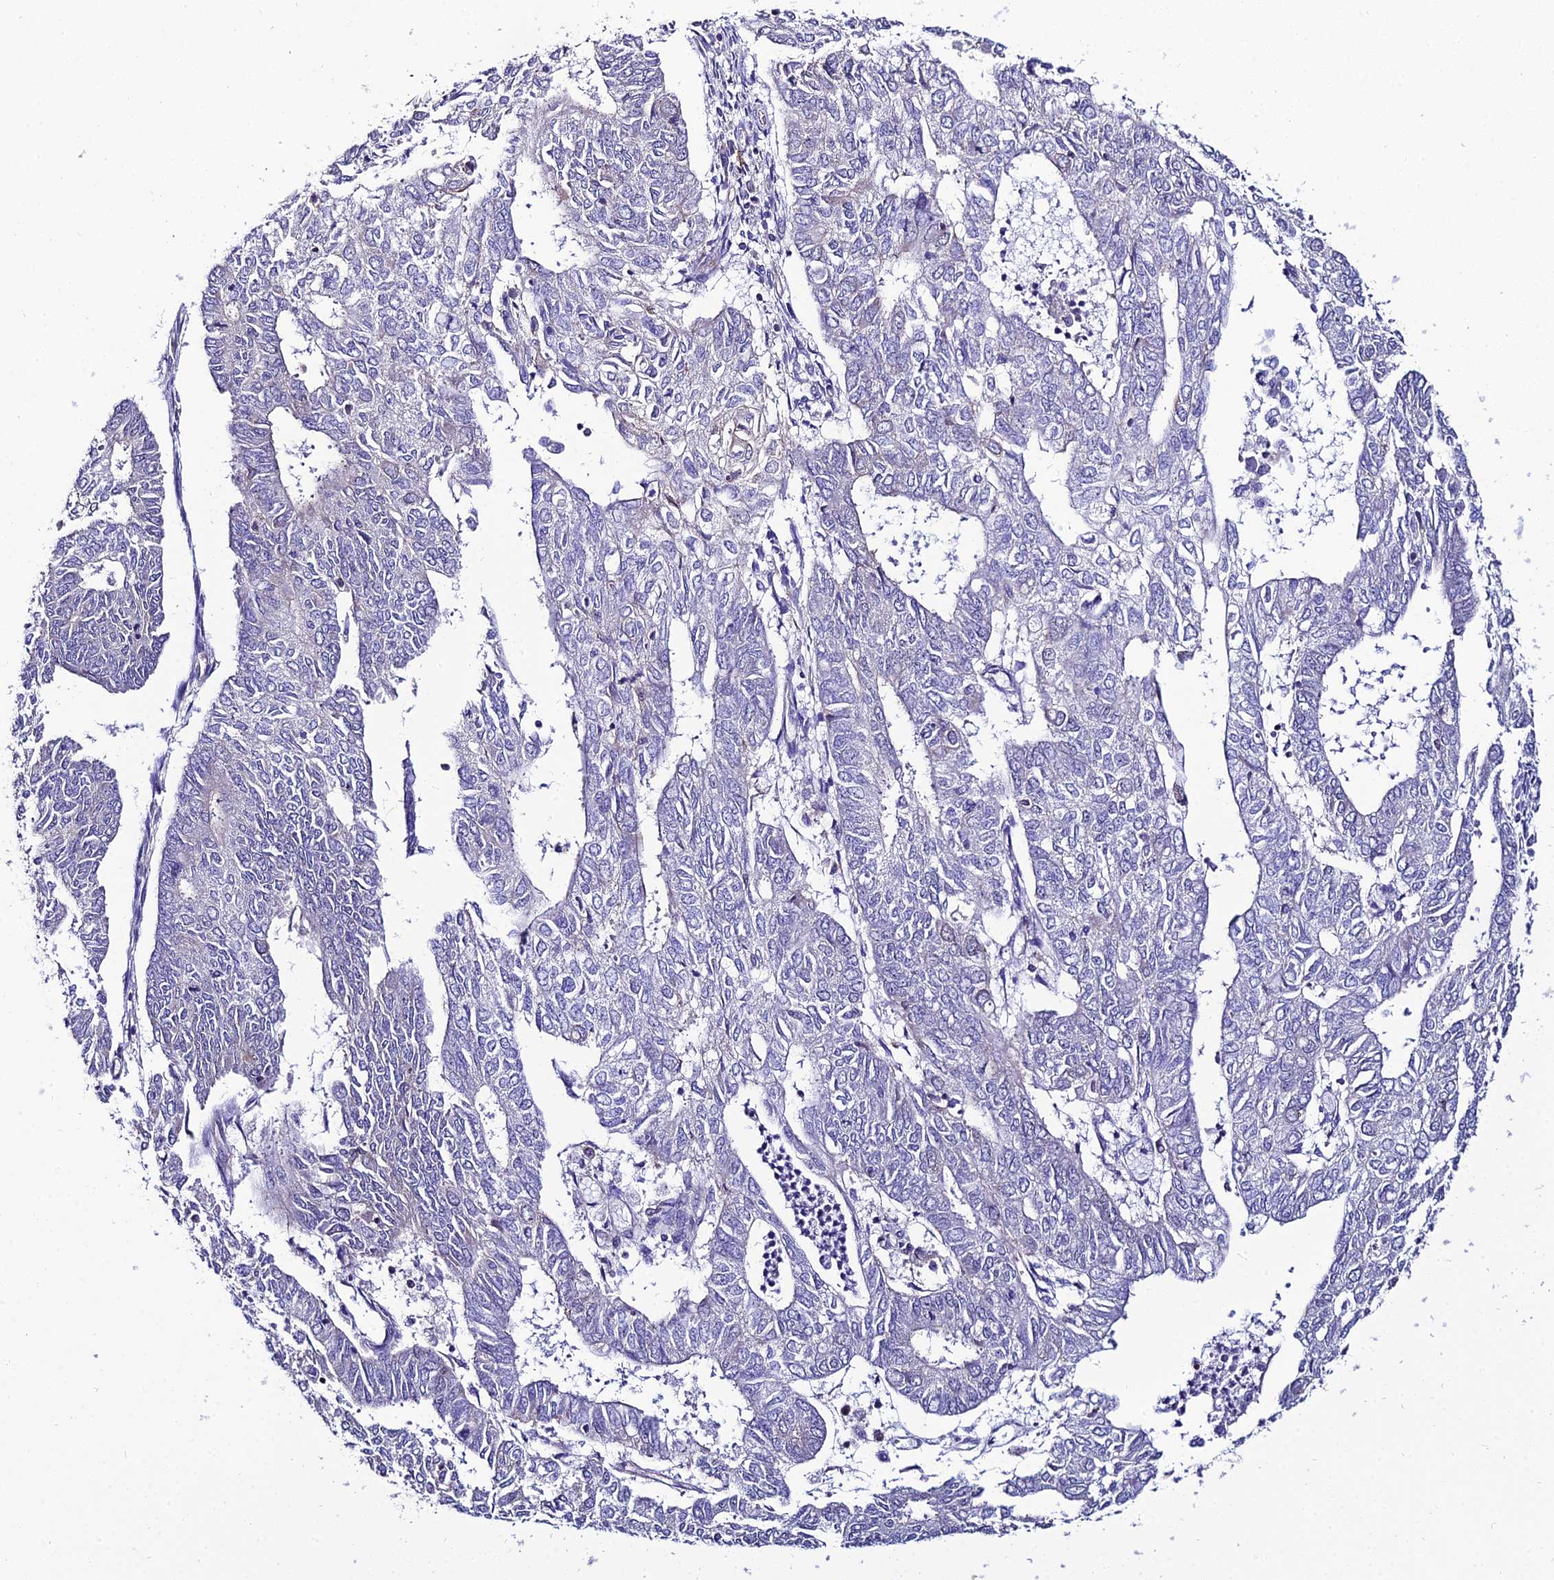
{"staining": {"intensity": "negative", "quantity": "none", "location": "none"}, "tissue": "endometrial cancer", "cell_type": "Tumor cells", "image_type": "cancer", "snomed": [{"axis": "morphology", "description": "Adenocarcinoma, NOS"}, {"axis": "topography", "description": "Endometrium"}], "caption": "The photomicrograph displays no significant expression in tumor cells of adenocarcinoma (endometrial).", "gene": "SHQ1", "patient": {"sex": "female", "age": 68}}